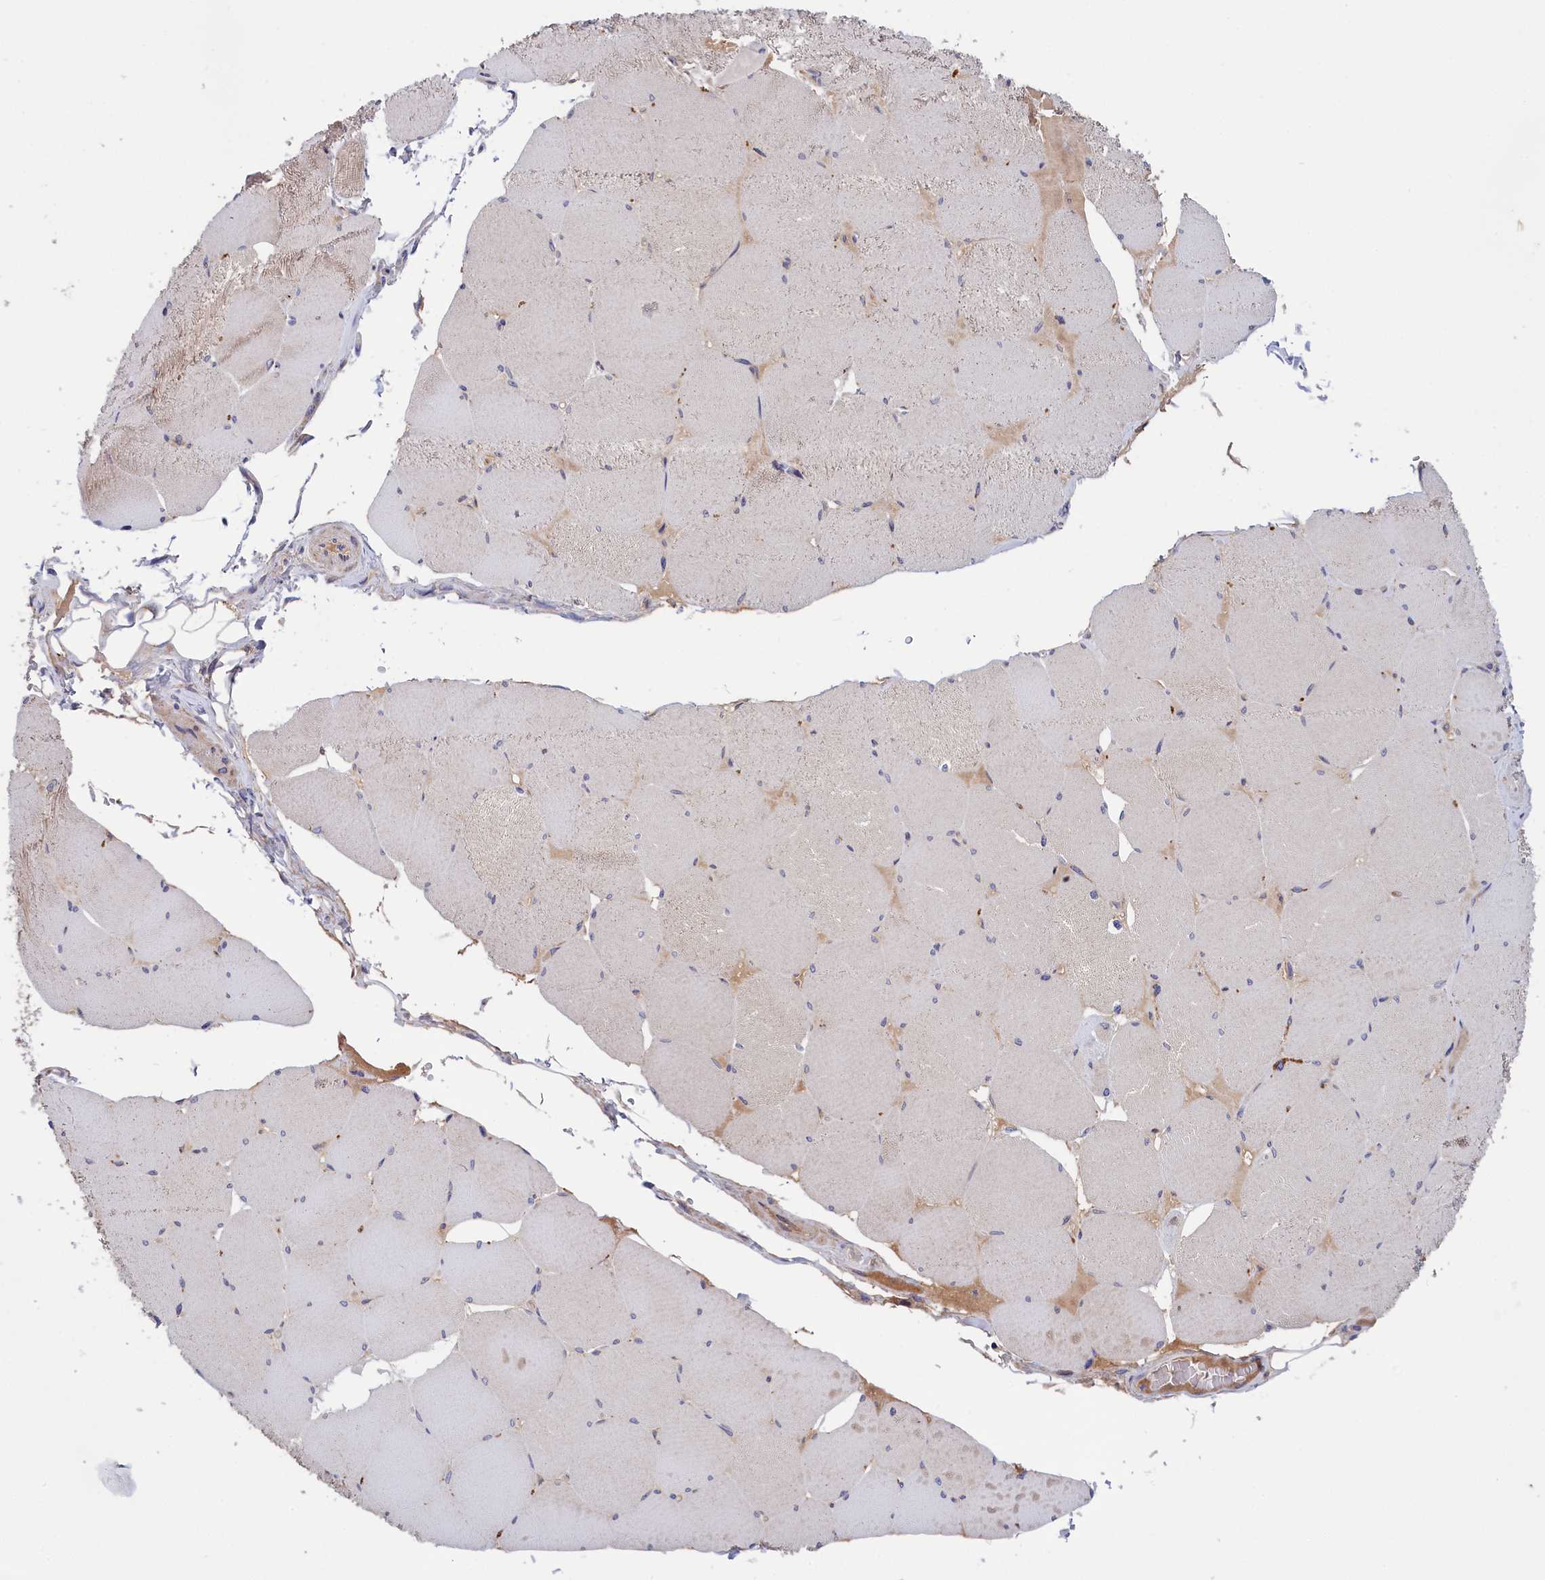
{"staining": {"intensity": "weak", "quantity": "<25%", "location": "cytoplasmic/membranous"}, "tissue": "skeletal muscle", "cell_type": "Myocytes", "image_type": "normal", "snomed": [{"axis": "morphology", "description": "Normal tissue, NOS"}, {"axis": "topography", "description": "Skeletal muscle"}, {"axis": "topography", "description": "Head-Neck"}], "caption": "The histopathology image displays no significant positivity in myocytes of skeletal muscle.", "gene": "CRACD", "patient": {"sex": "male", "age": 66}}